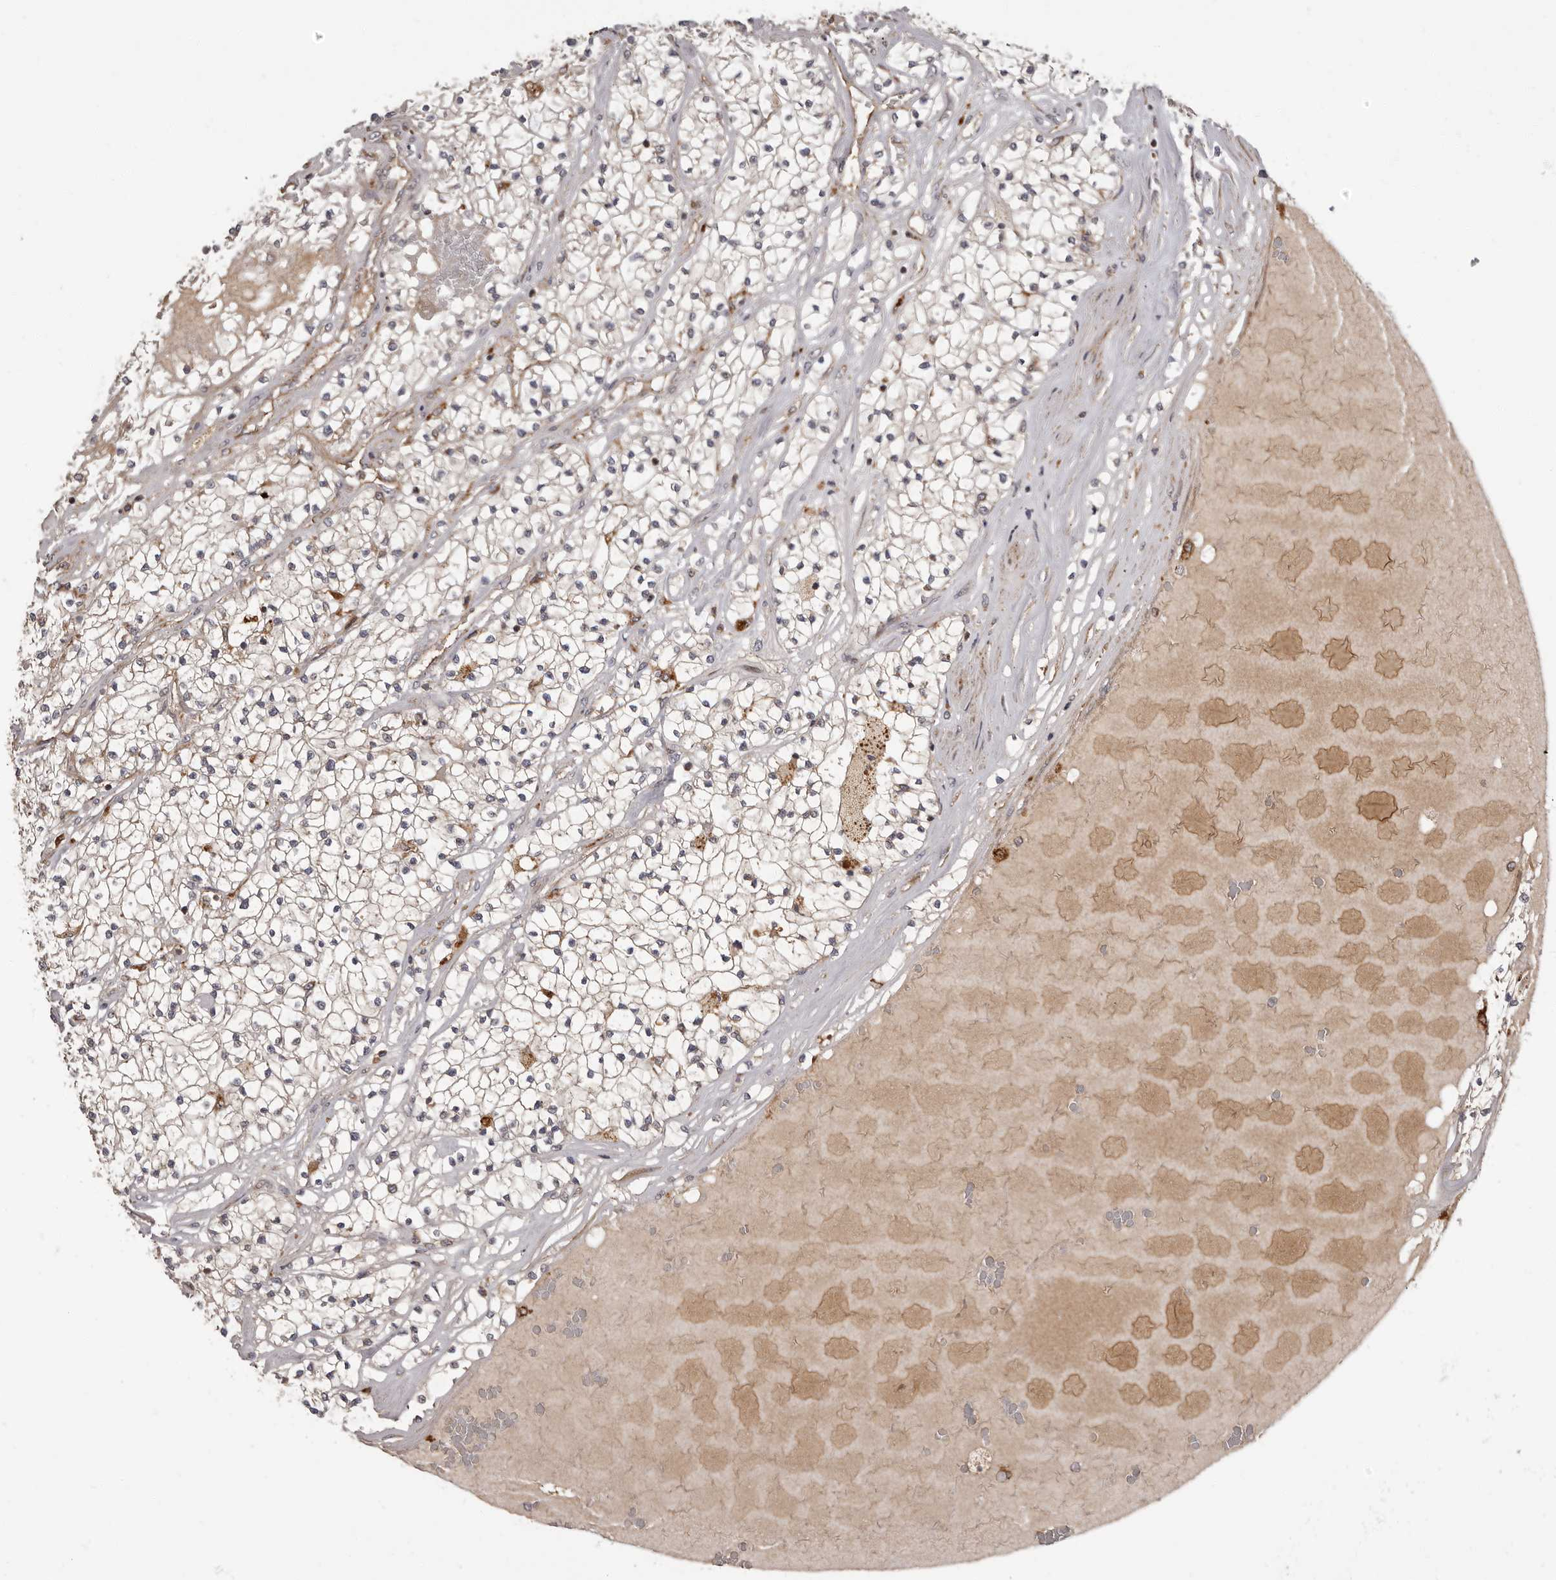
{"staining": {"intensity": "negative", "quantity": "none", "location": "none"}, "tissue": "renal cancer", "cell_type": "Tumor cells", "image_type": "cancer", "snomed": [{"axis": "morphology", "description": "Normal tissue, NOS"}, {"axis": "morphology", "description": "Adenocarcinoma, NOS"}, {"axis": "topography", "description": "Kidney"}], "caption": "IHC of human renal cancer (adenocarcinoma) displays no expression in tumor cells.", "gene": "ADCY2", "patient": {"sex": "male", "age": 68}}